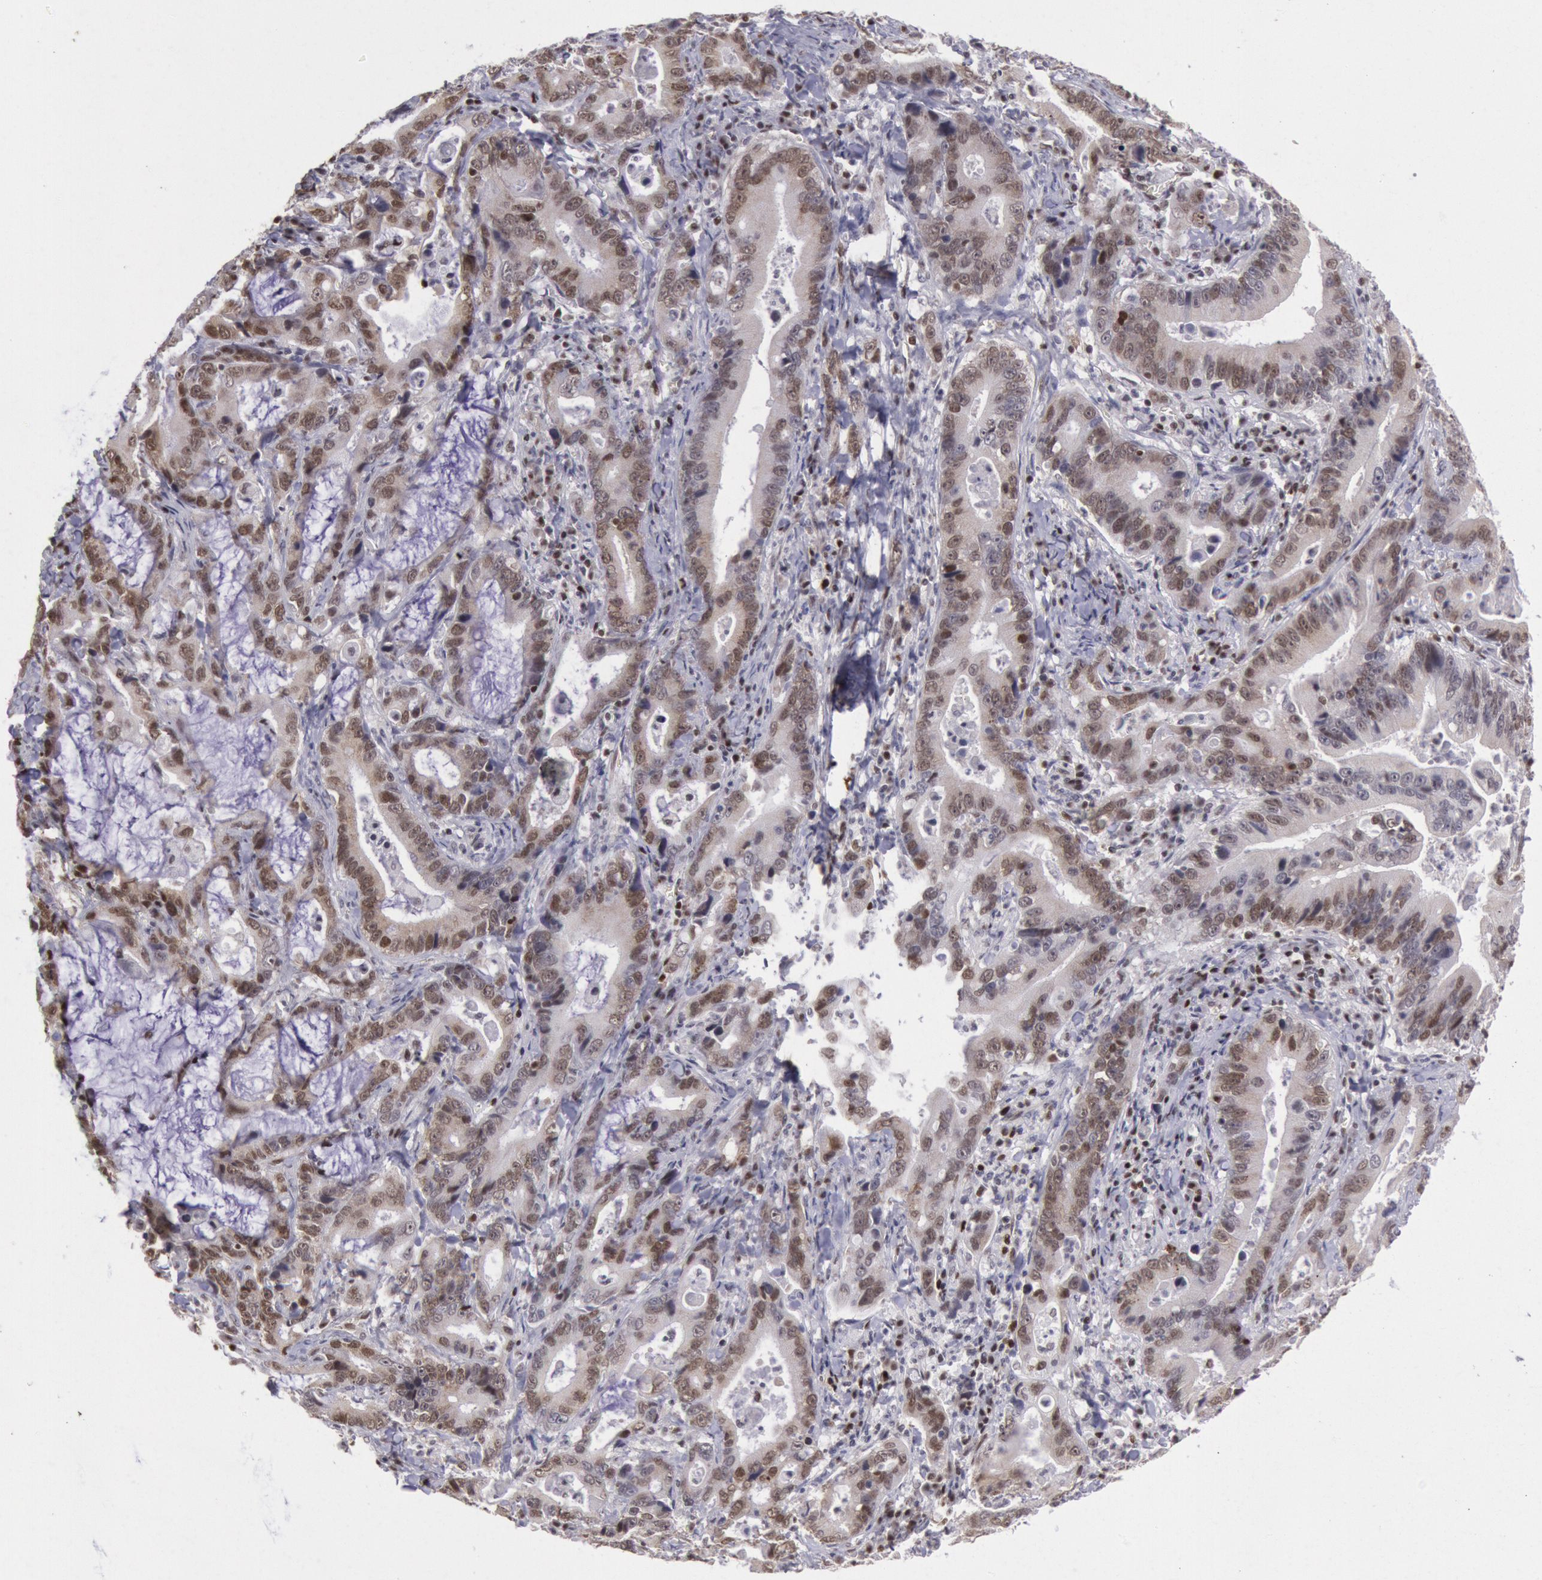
{"staining": {"intensity": "moderate", "quantity": ">75%", "location": "nuclear"}, "tissue": "stomach cancer", "cell_type": "Tumor cells", "image_type": "cancer", "snomed": [{"axis": "morphology", "description": "Adenocarcinoma, NOS"}, {"axis": "topography", "description": "Stomach, upper"}], "caption": "Immunohistochemical staining of human adenocarcinoma (stomach) reveals medium levels of moderate nuclear protein expression in approximately >75% of tumor cells.", "gene": "NKAP", "patient": {"sex": "male", "age": 63}}